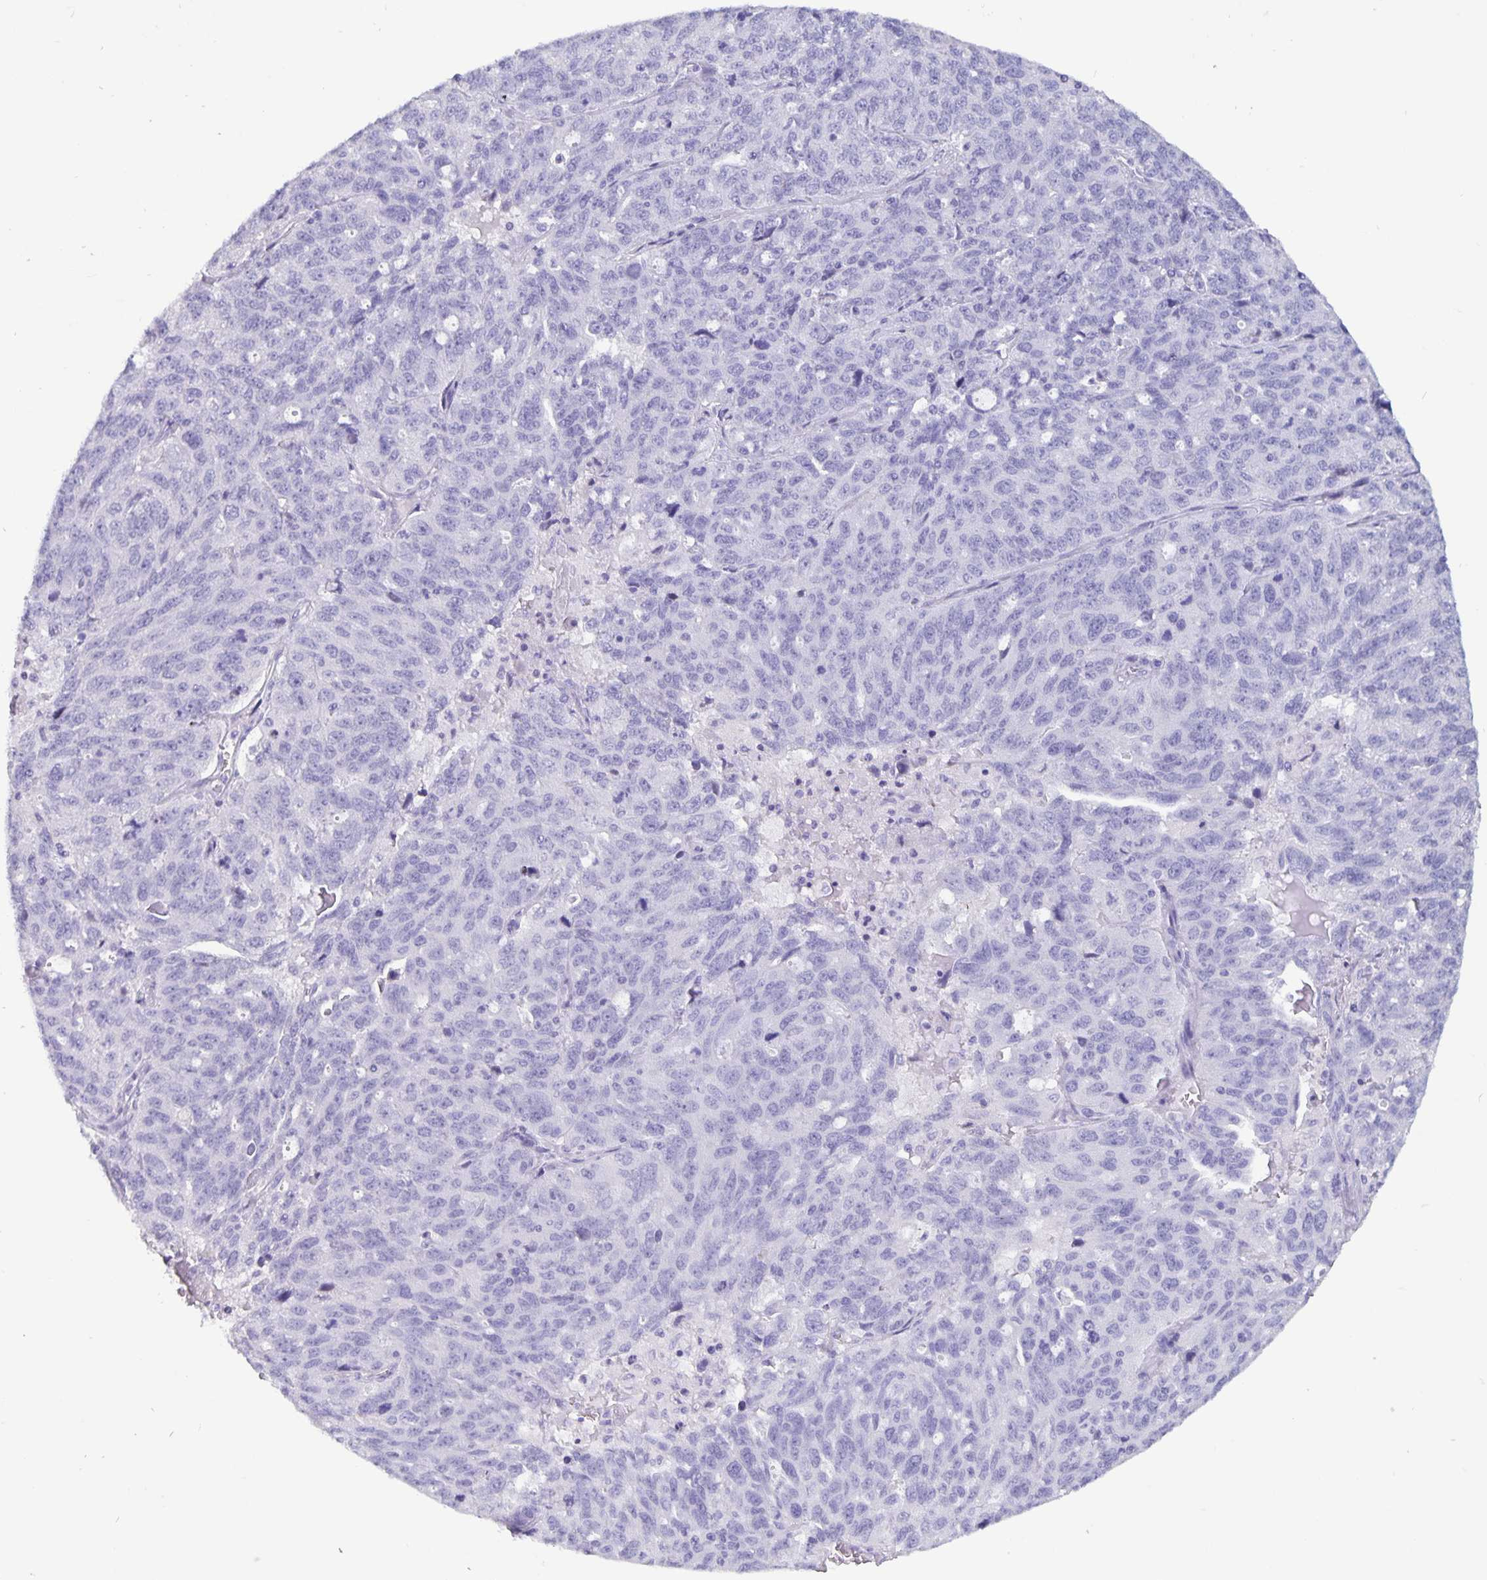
{"staining": {"intensity": "negative", "quantity": "none", "location": "none"}, "tissue": "ovarian cancer", "cell_type": "Tumor cells", "image_type": "cancer", "snomed": [{"axis": "morphology", "description": "Cystadenocarcinoma, serous, NOS"}, {"axis": "topography", "description": "Ovary"}], "caption": "This is a photomicrograph of IHC staining of ovarian serous cystadenocarcinoma, which shows no staining in tumor cells.", "gene": "BPIFA3", "patient": {"sex": "female", "age": 71}}